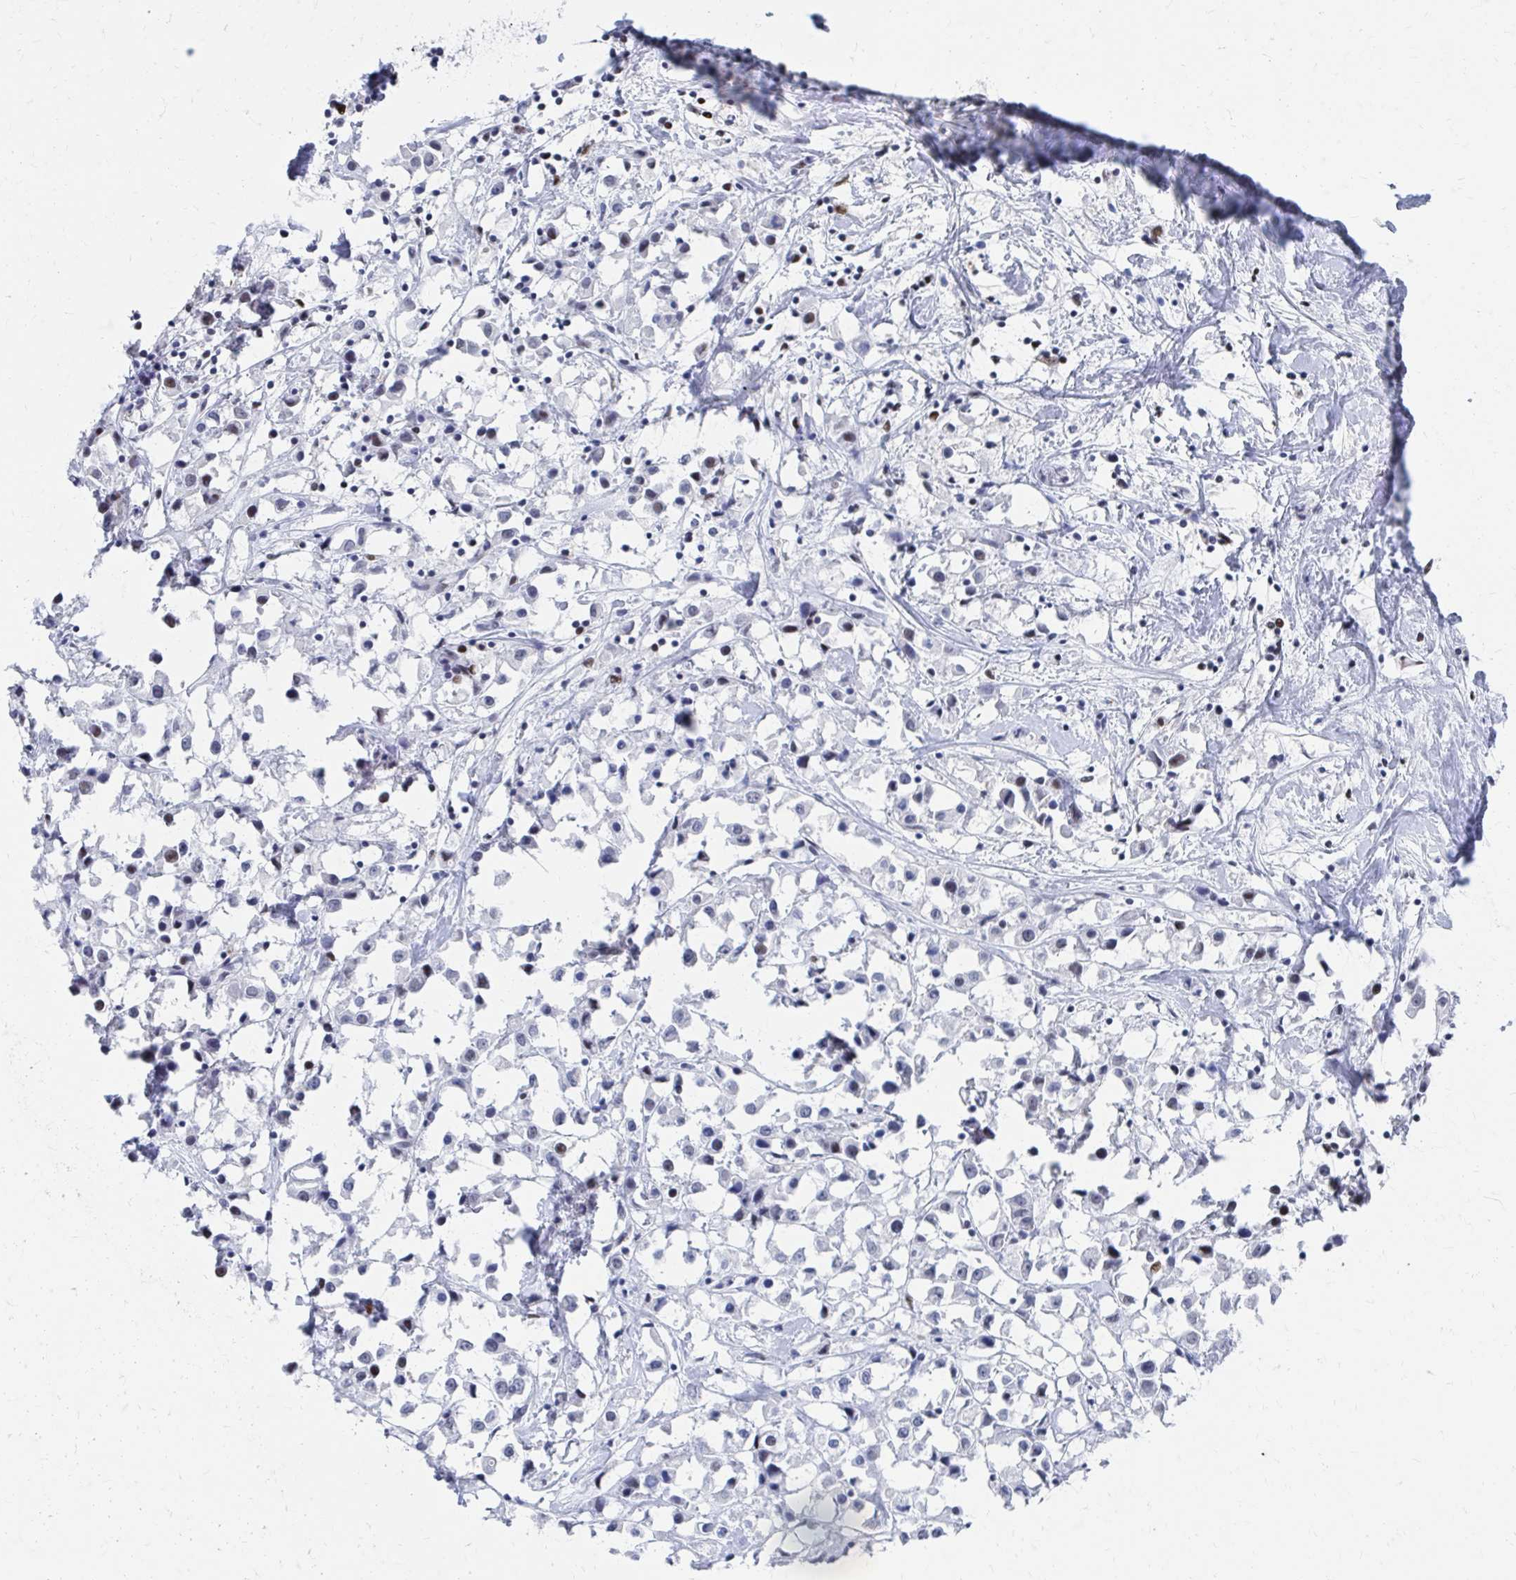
{"staining": {"intensity": "negative", "quantity": "none", "location": "none"}, "tissue": "breast cancer", "cell_type": "Tumor cells", "image_type": "cancer", "snomed": [{"axis": "morphology", "description": "Duct carcinoma"}, {"axis": "topography", "description": "Breast"}], "caption": "High magnification brightfield microscopy of breast infiltrating ductal carcinoma stained with DAB (brown) and counterstained with hematoxylin (blue): tumor cells show no significant staining. The staining is performed using DAB brown chromogen with nuclei counter-stained in using hematoxylin.", "gene": "CDIN1", "patient": {"sex": "female", "age": 61}}